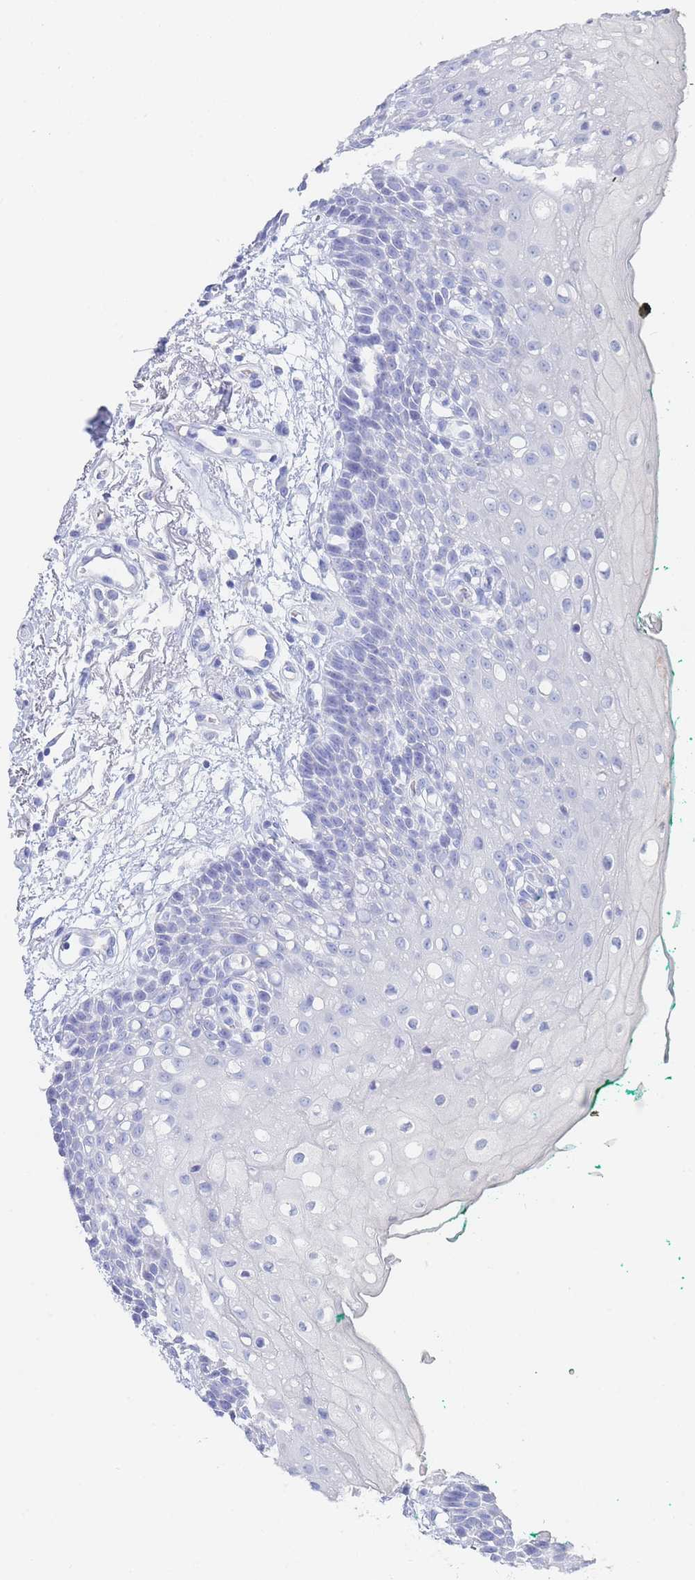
{"staining": {"intensity": "negative", "quantity": "none", "location": "none"}, "tissue": "oral mucosa", "cell_type": "Squamous epithelial cells", "image_type": "normal", "snomed": [{"axis": "morphology", "description": "Normal tissue, NOS"}, {"axis": "morphology", "description": "Squamous cell carcinoma, NOS"}, {"axis": "topography", "description": "Oral tissue"}, {"axis": "topography", "description": "Tounge, NOS"}, {"axis": "topography", "description": "Head-Neck"}], "caption": "There is no significant staining in squamous epithelial cells of oral mucosa. The staining was performed using DAB to visualize the protein expression in brown, while the nuclei were stained in blue with hematoxylin (Magnification: 20x).", "gene": "SLC25A35", "patient": {"sex": "male", "age": 79}}